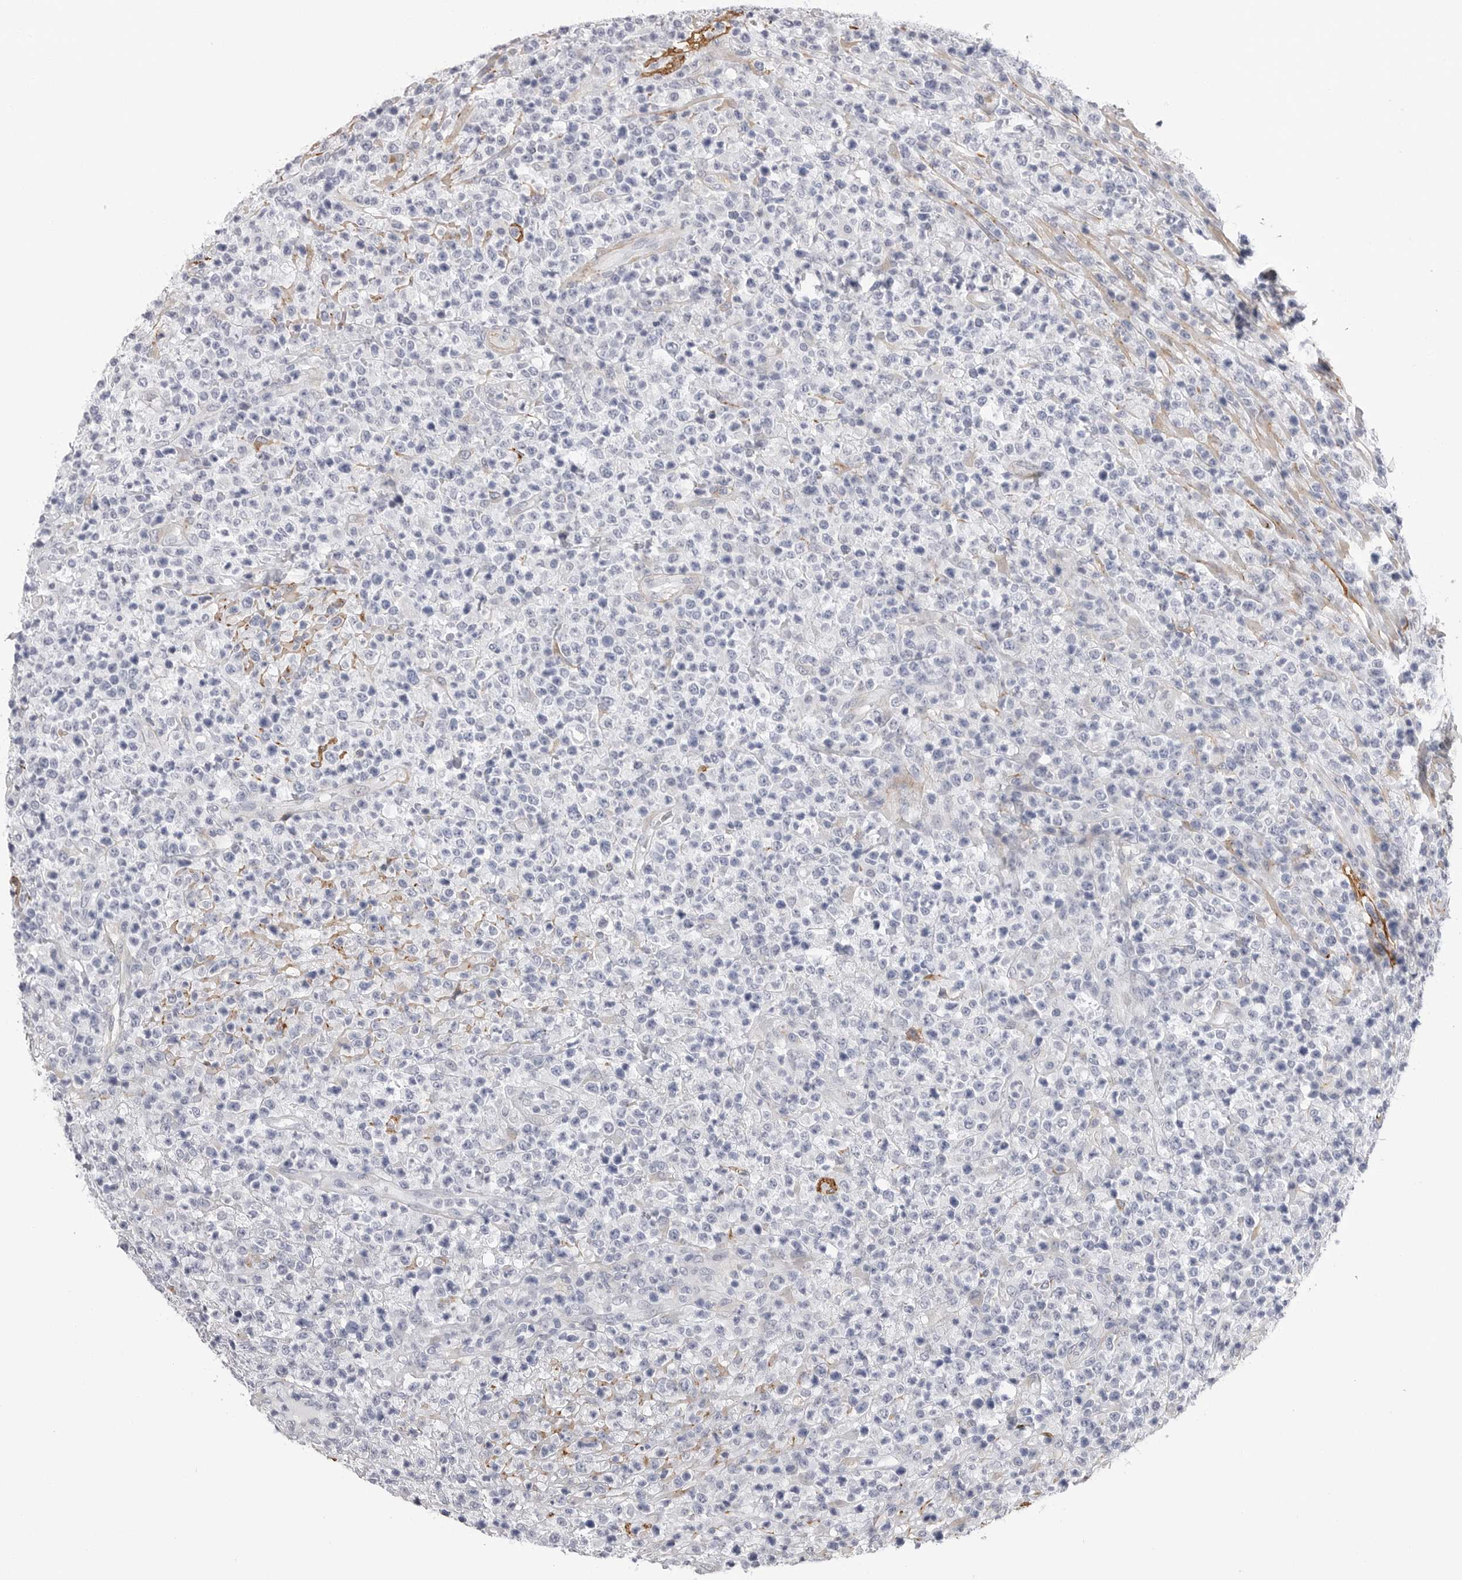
{"staining": {"intensity": "negative", "quantity": "none", "location": "none"}, "tissue": "lymphoma", "cell_type": "Tumor cells", "image_type": "cancer", "snomed": [{"axis": "morphology", "description": "Malignant lymphoma, non-Hodgkin's type, High grade"}, {"axis": "topography", "description": "Colon"}], "caption": "DAB immunohistochemical staining of lymphoma demonstrates no significant expression in tumor cells.", "gene": "AKAP12", "patient": {"sex": "female", "age": 53}}